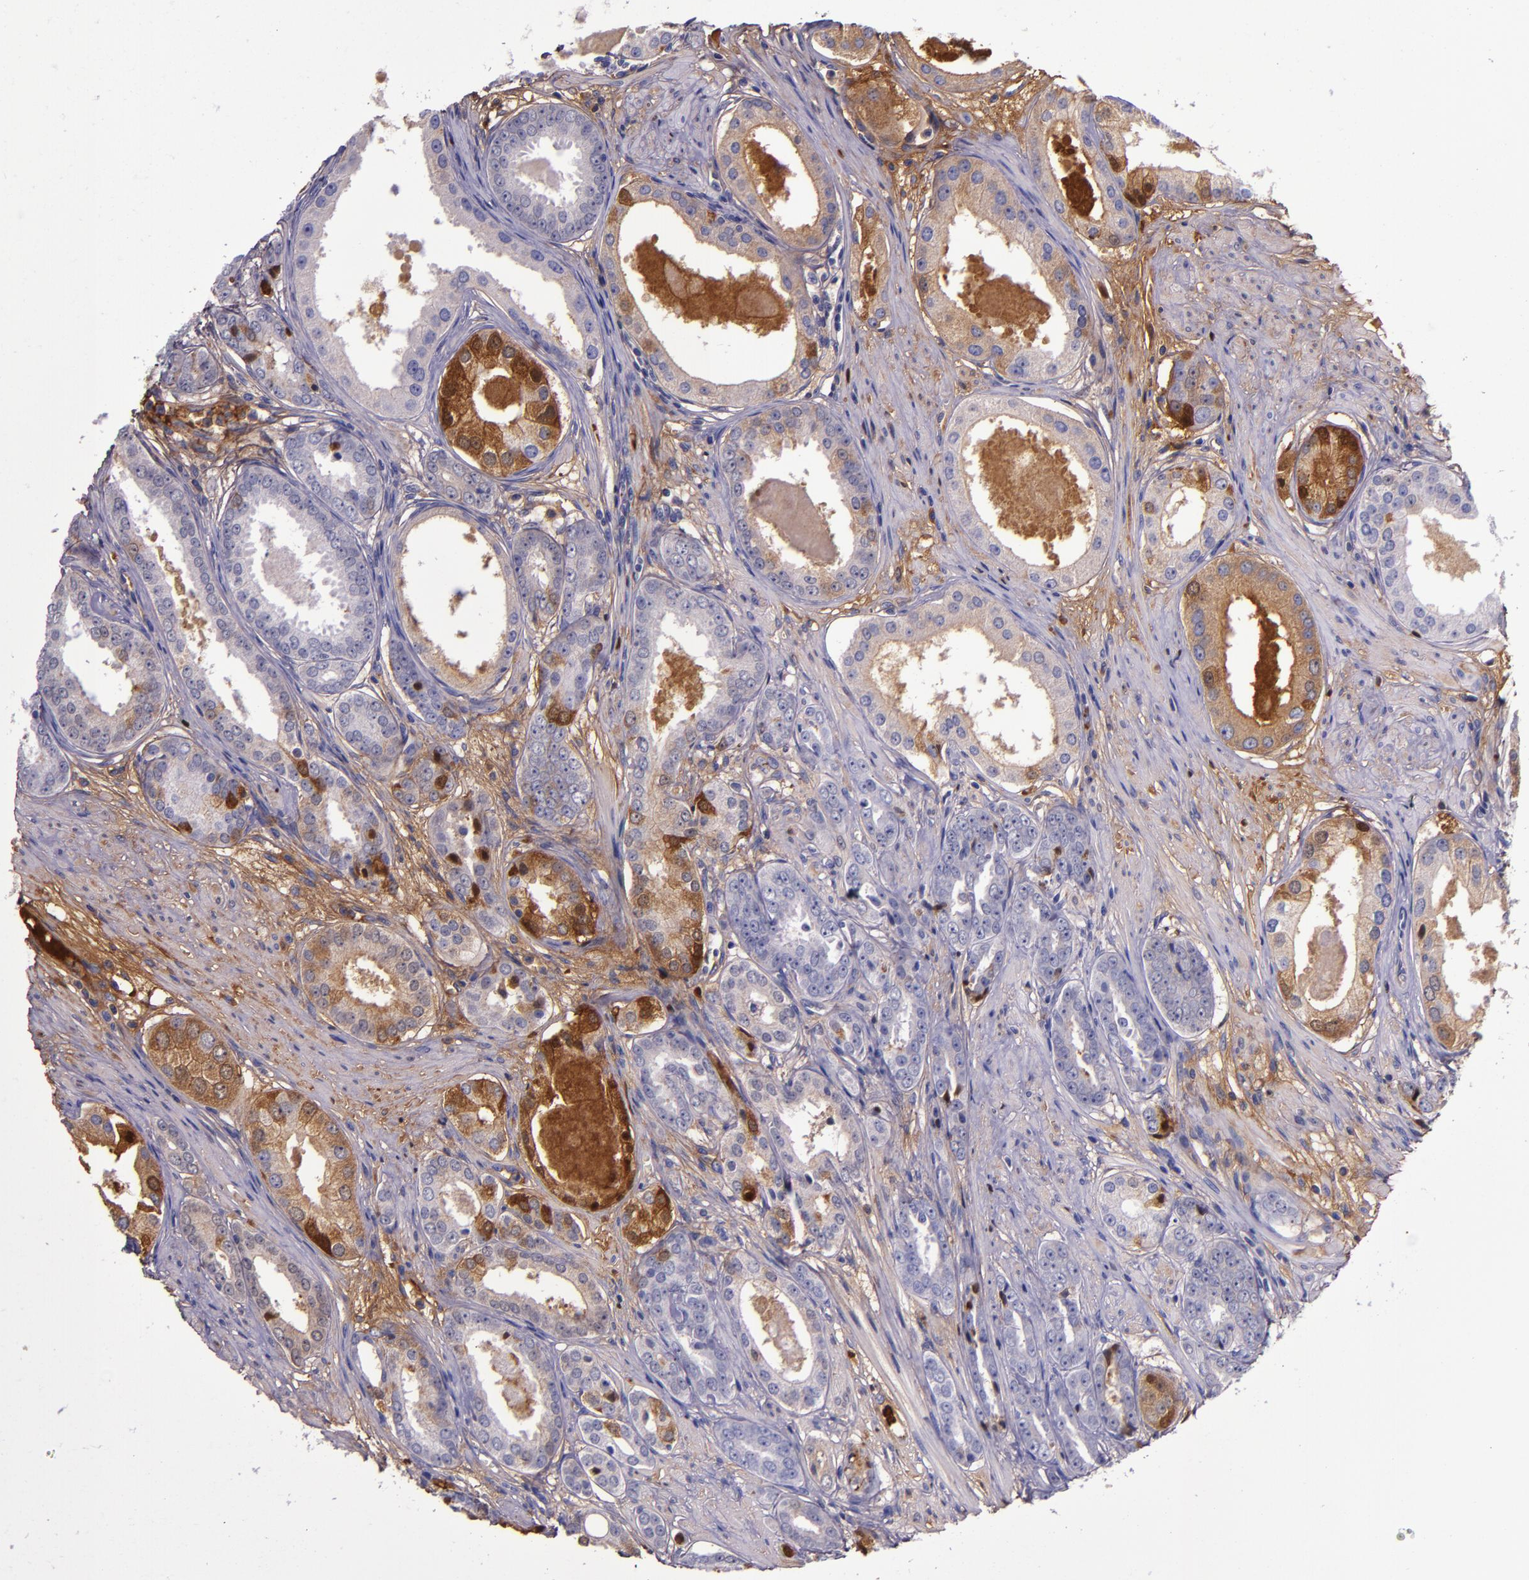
{"staining": {"intensity": "weak", "quantity": "<25%", "location": "cytoplasmic/membranous"}, "tissue": "prostate cancer", "cell_type": "Tumor cells", "image_type": "cancer", "snomed": [{"axis": "morphology", "description": "Adenocarcinoma, Medium grade"}, {"axis": "topography", "description": "Prostate"}], "caption": "Tumor cells are negative for protein expression in human prostate cancer (adenocarcinoma (medium-grade)). (Immunohistochemistry, brightfield microscopy, high magnification).", "gene": "CLEC3B", "patient": {"sex": "male", "age": 53}}